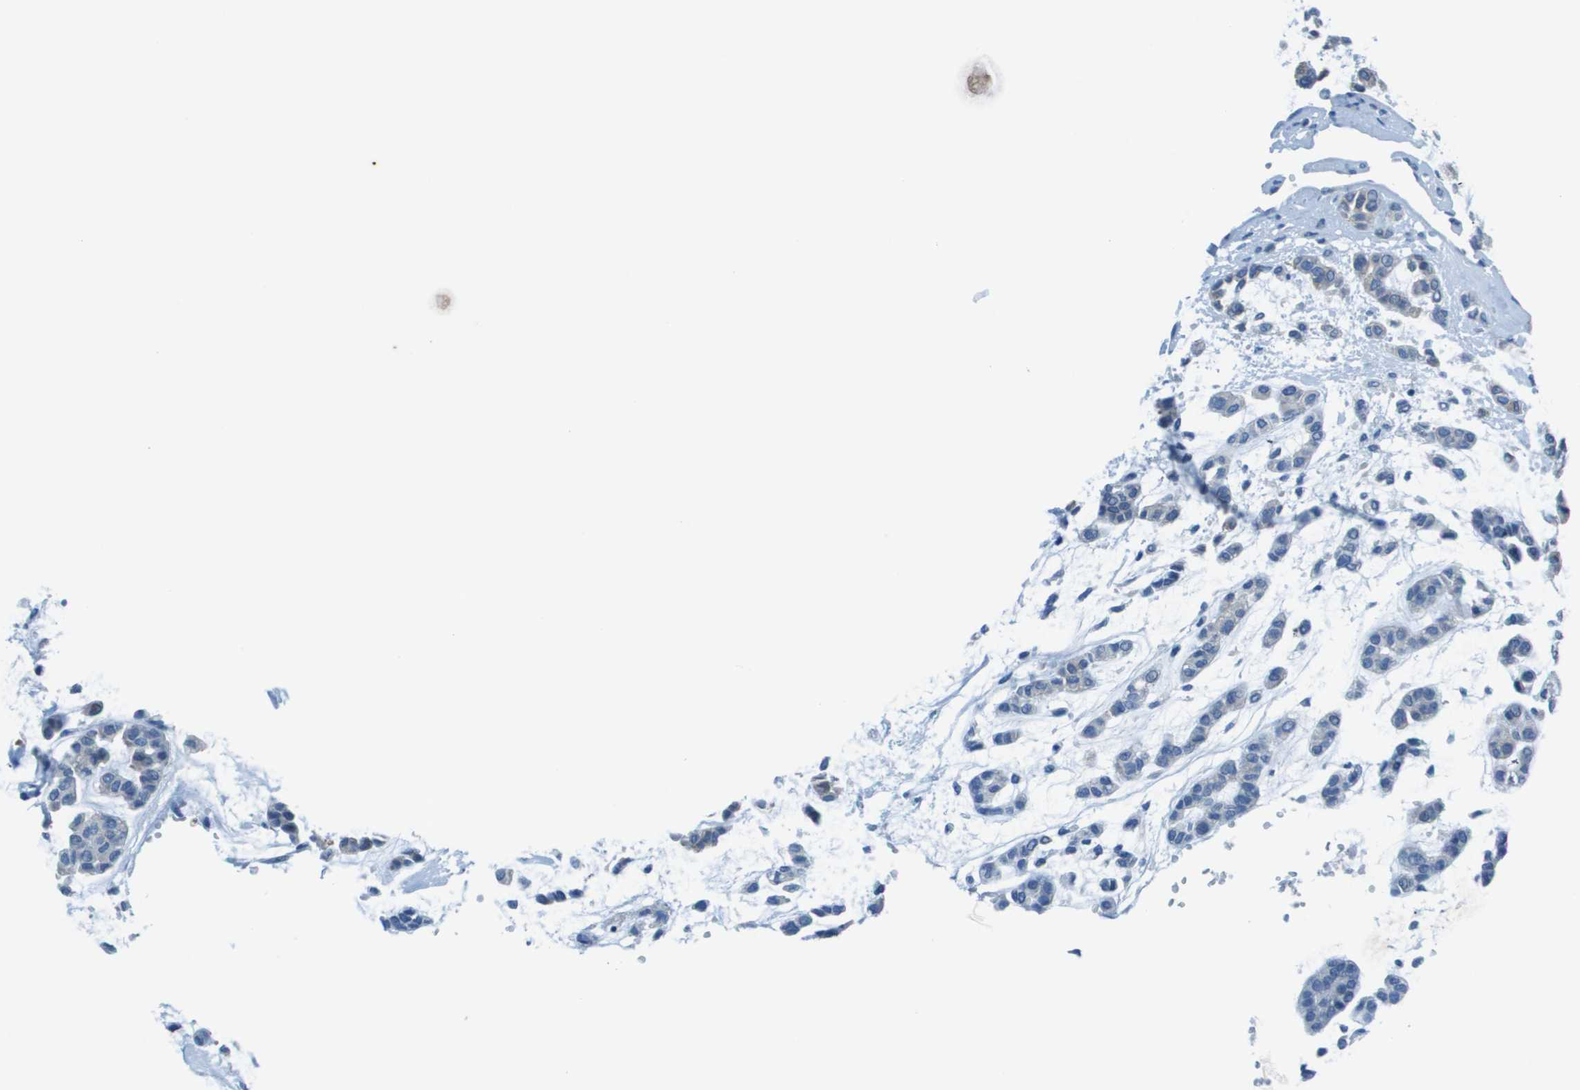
{"staining": {"intensity": "weak", "quantity": "<25%", "location": "cytoplasmic/membranous"}, "tissue": "head and neck cancer", "cell_type": "Tumor cells", "image_type": "cancer", "snomed": [{"axis": "morphology", "description": "Adenocarcinoma, NOS"}, {"axis": "morphology", "description": "Adenoma, NOS"}, {"axis": "topography", "description": "Head-Neck"}], "caption": "An IHC image of head and neck adenocarcinoma is shown. There is no staining in tumor cells of head and neck adenocarcinoma.", "gene": "STIP1", "patient": {"sex": "female", "age": 55}}